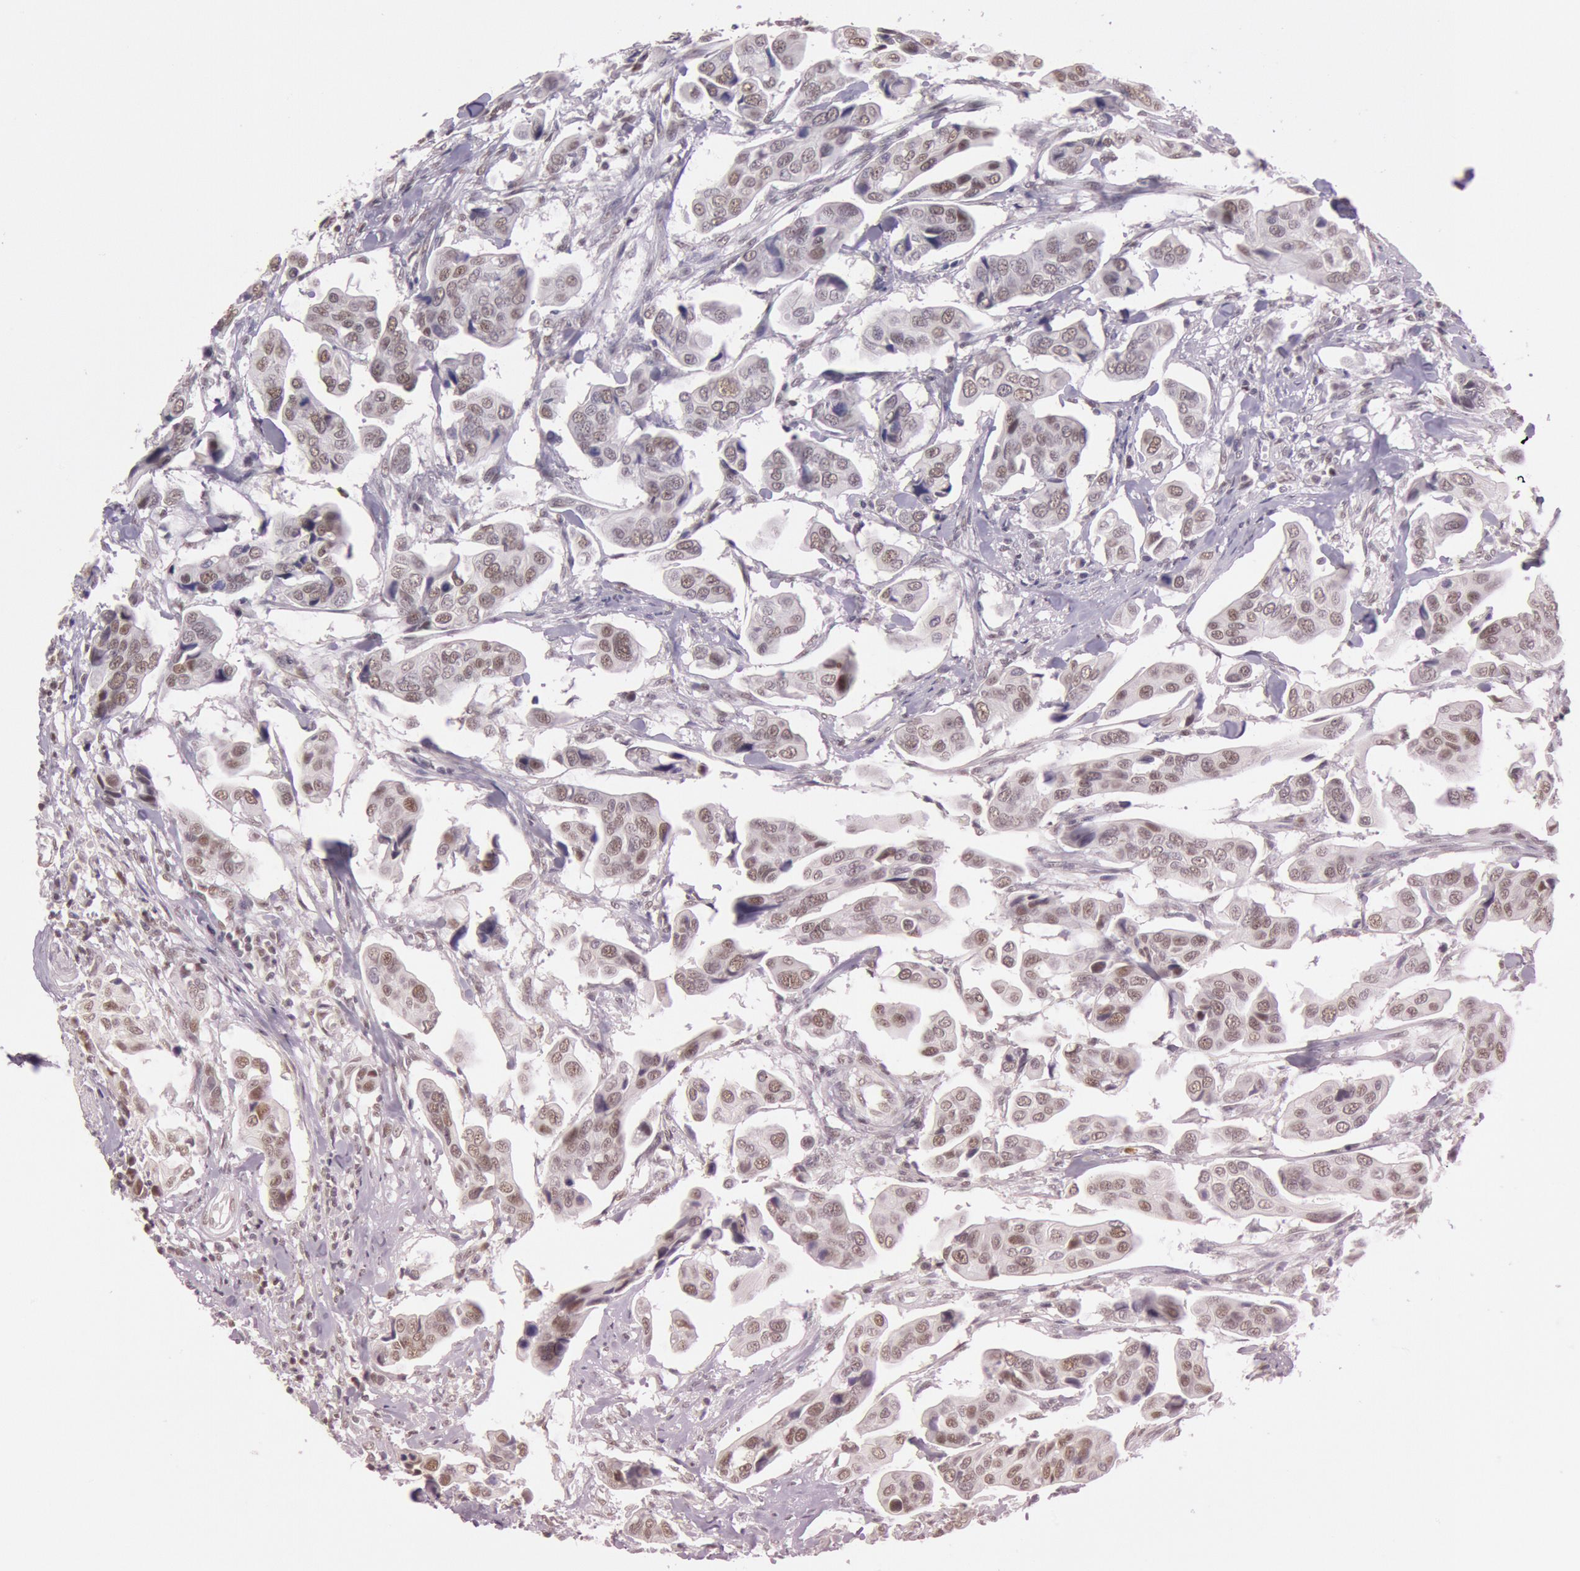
{"staining": {"intensity": "weak", "quantity": "25%-75%", "location": "nuclear"}, "tissue": "urothelial cancer", "cell_type": "Tumor cells", "image_type": "cancer", "snomed": [{"axis": "morphology", "description": "Adenocarcinoma, NOS"}, {"axis": "topography", "description": "Urinary bladder"}], "caption": "Immunohistochemical staining of human adenocarcinoma exhibits low levels of weak nuclear staining in approximately 25%-75% of tumor cells. (DAB = brown stain, brightfield microscopy at high magnification).", "gene": "TASL", "patient": {"sex": "male", "age": 61}}